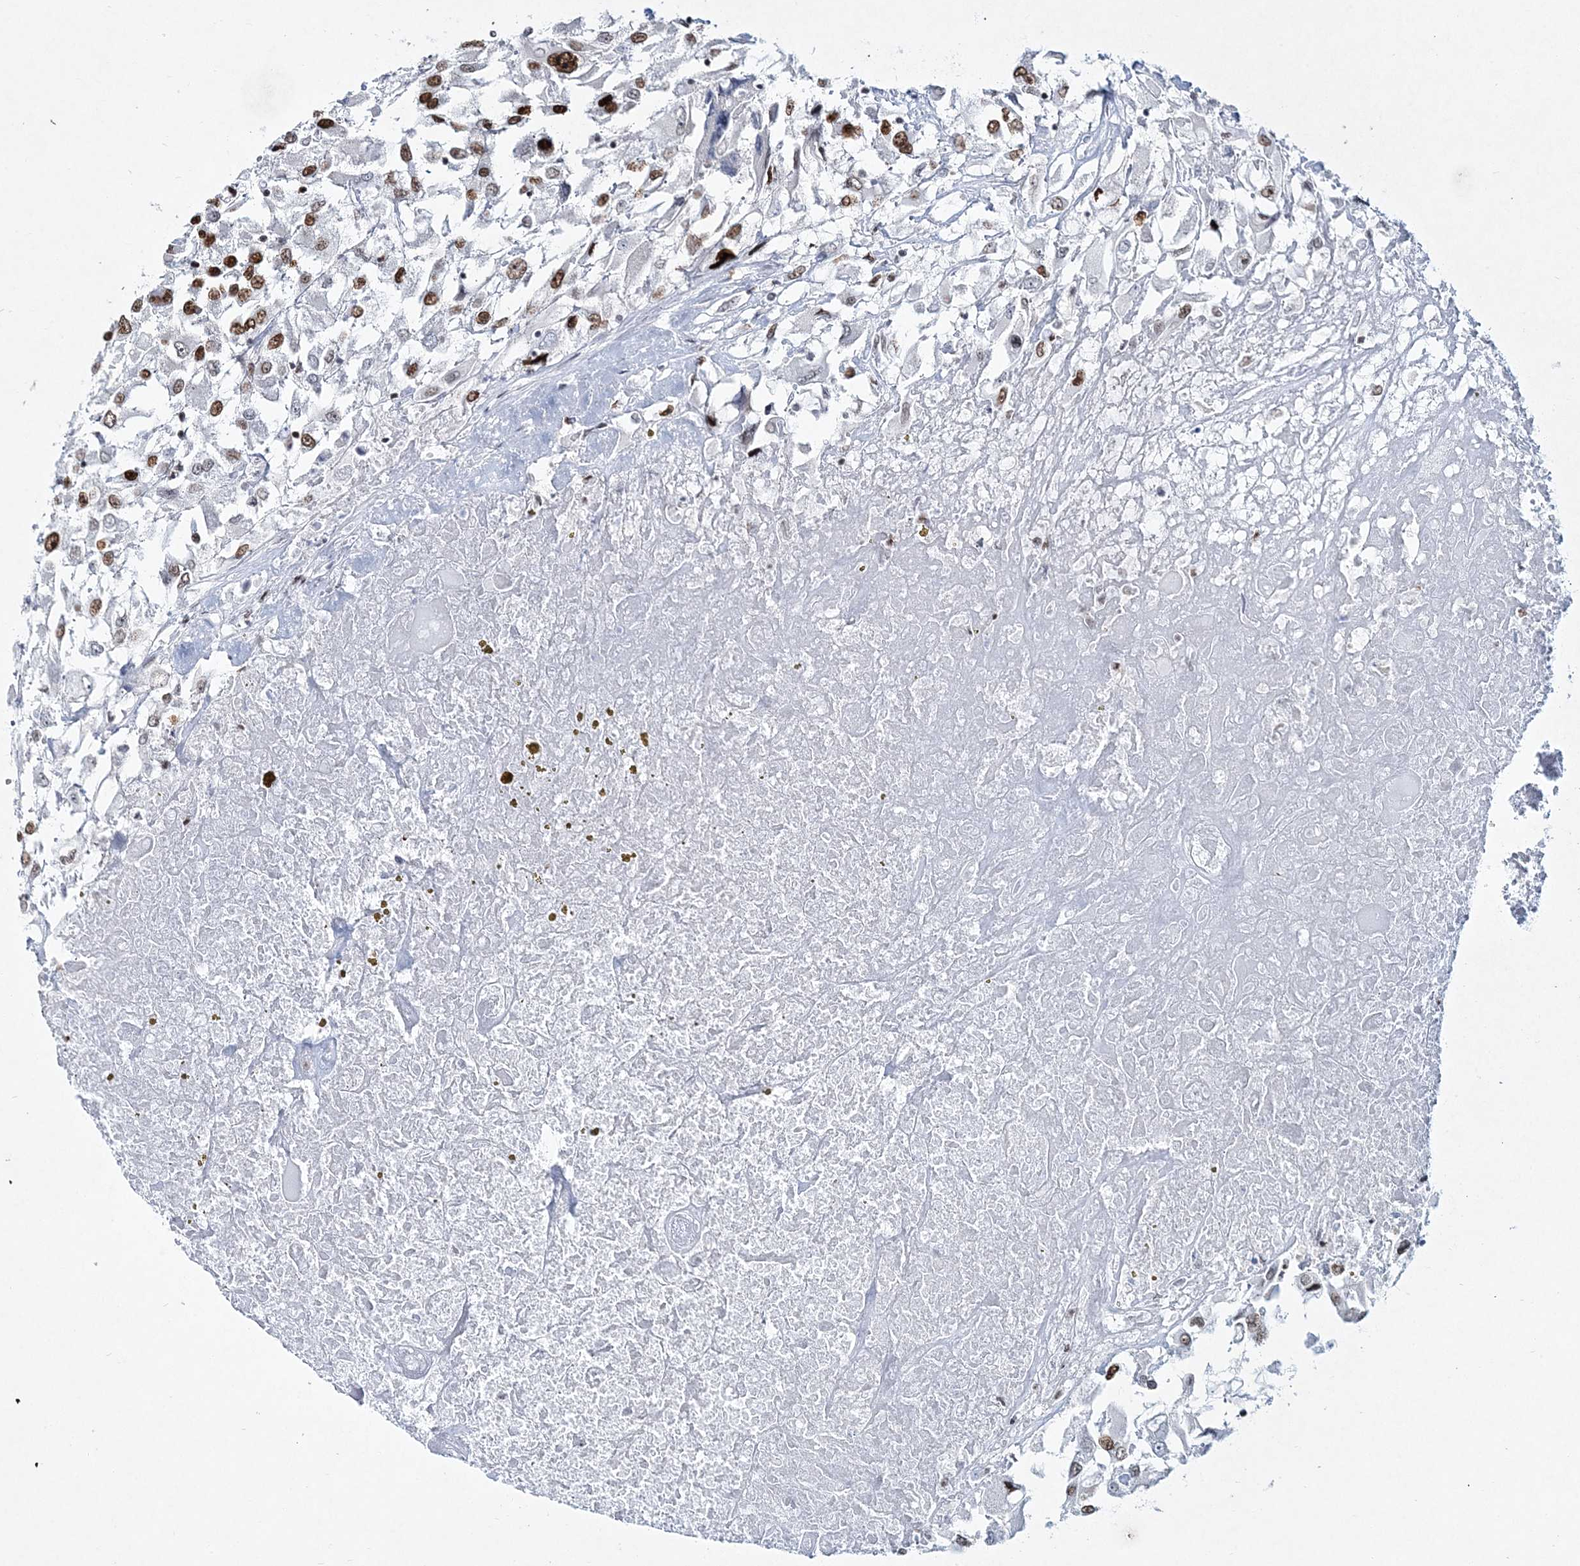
{"staining": {"intensity": "strong", "quantity": ">75%", "location": "nuclear"}, "tissue": "renal cancer", "cell_type": "Tumor cells", "image_type": "cancer", "snomed": [{"axis": "morphology", "description": "Adenocarcinoma, NOS"}, {"axis": "topography", "description": "Kidney"}], "caption": "Renal cancer (adenocarcinoma) stained with DAB immunohistochemistry reveals high levels of strong nuclear staining in approximately >75% of tumor cells. (brown staining indicates protein expression, while blue staining denotes nuclei).", "gene": "LRRFIP2", "patient": {"sex": "female", "age": 52}}